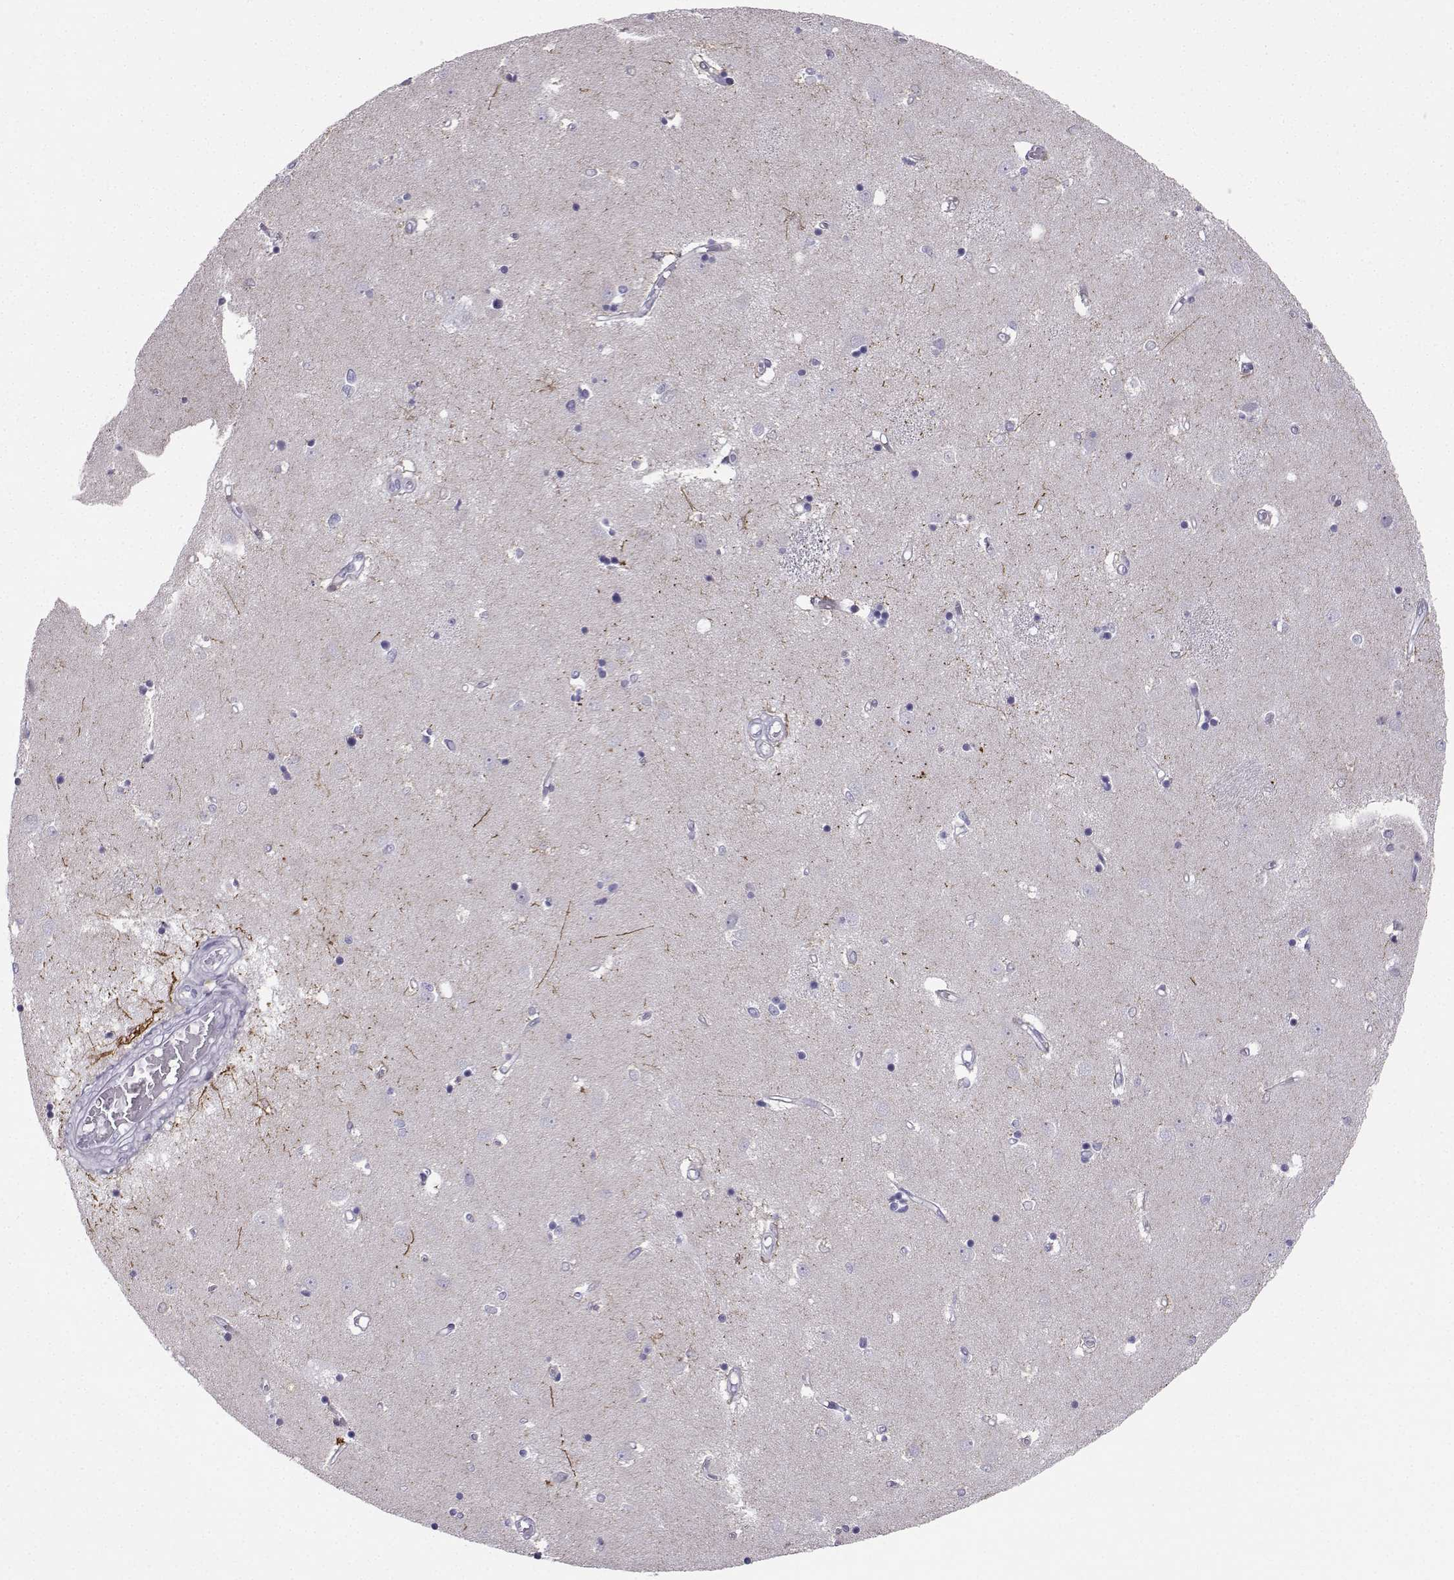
{"staining": {"intensity": "negative", "quantity": "none", "location": "none"}, "tissue": "caudate", "cell_type": "Glial cells", "image_type": "normal", "snomed": [{"axis": "morphology", "description": "Normal tissue, NOS"}, {"axis": "topography", "description": "Lateral ventricle wall"}], "caption": "IHC of unremarkable human caudate displays no positivity in glial cells.", "gene": "DCLK3", "patient": {"sex": "male", "age": 54}}